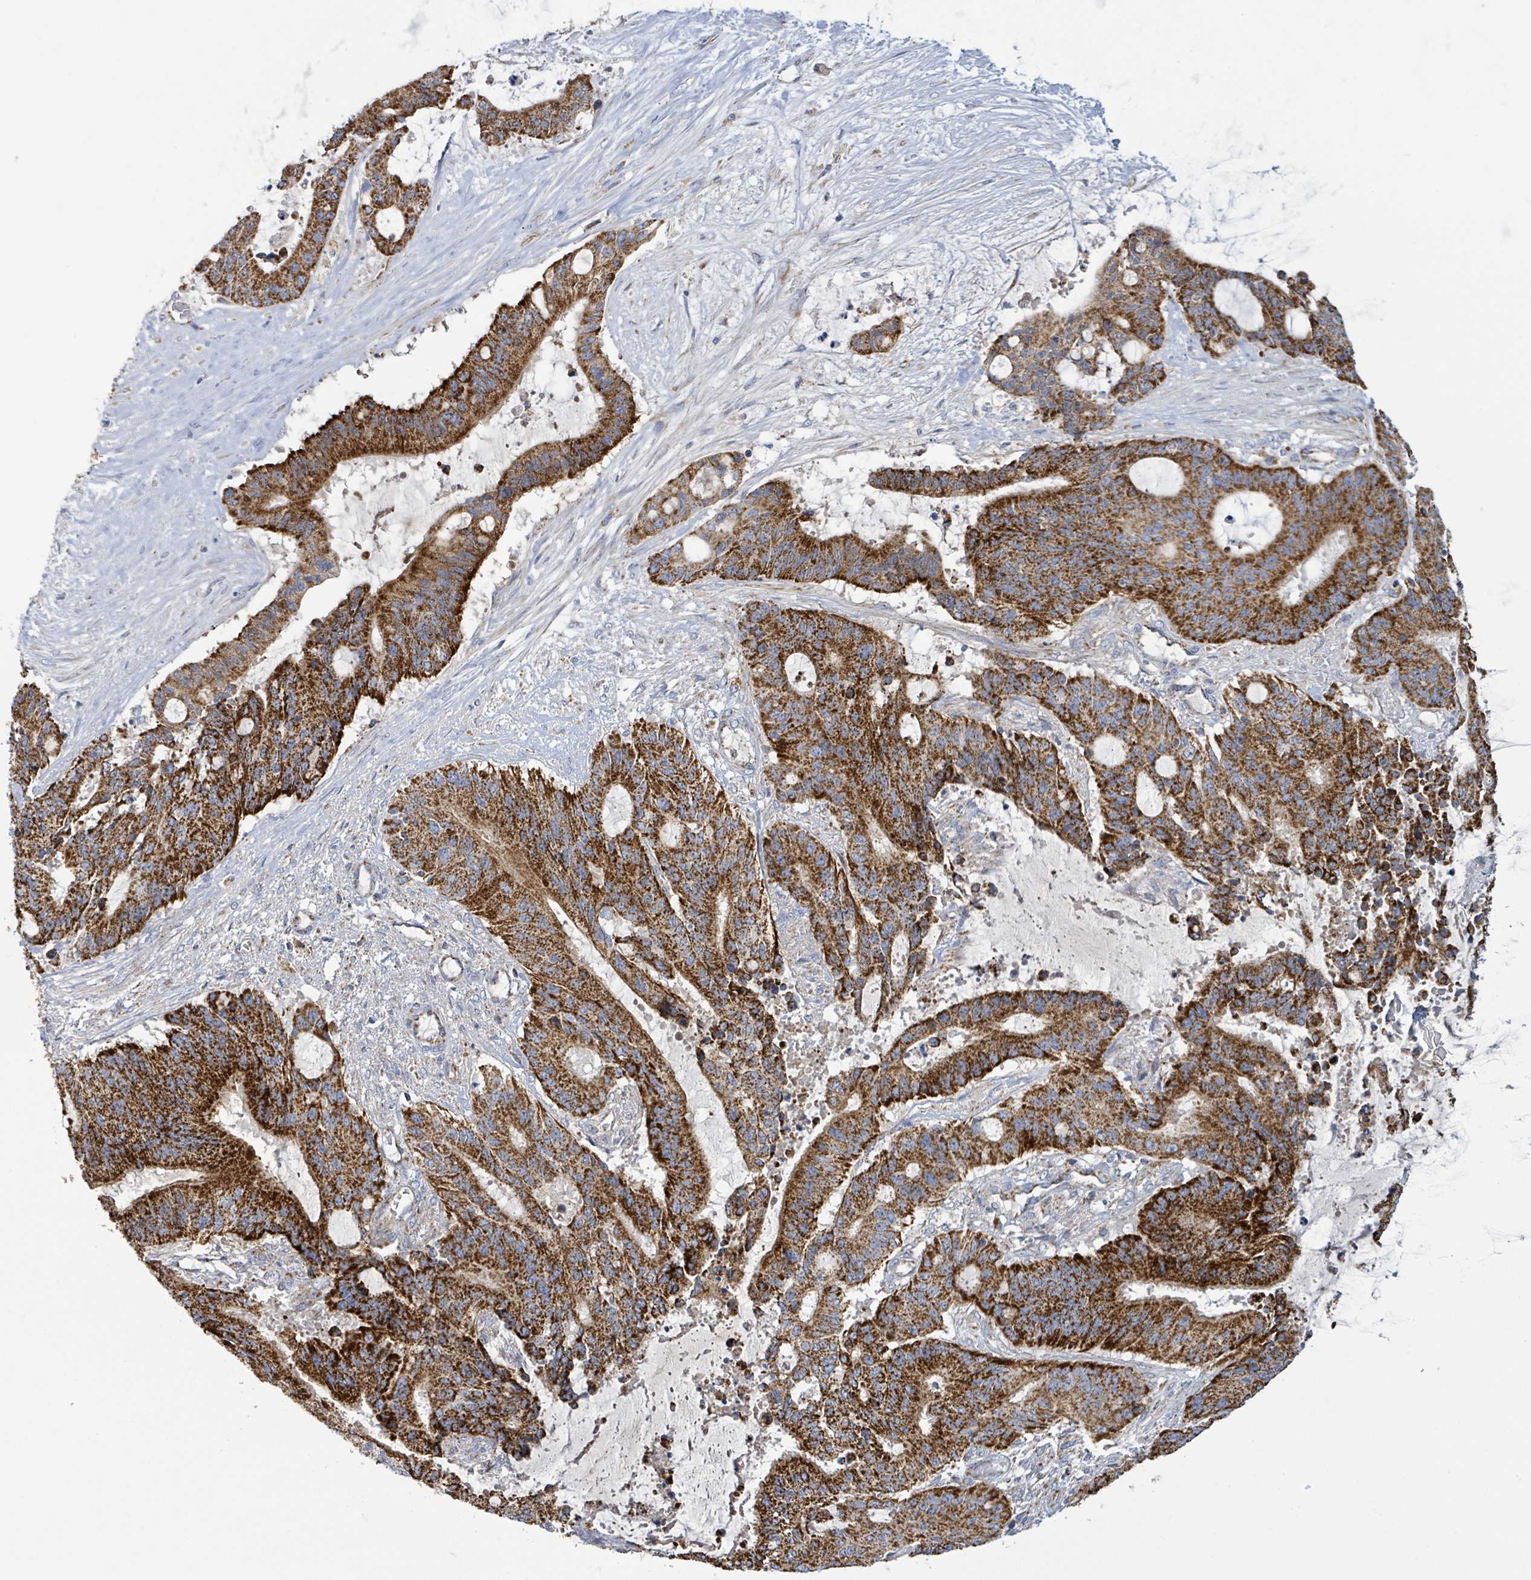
{"staining": {"intensity": "strong", "quantity": ">75%", "location": "cytoplasmic/membranous"}, "tissue": "liver cancer", "cell_type": "Tumor cells", "image_type": "cancer", "snomed": [{"axis": "morphology", "description": "Normal tissue, NOS"}, {"axis": "morphology", "description": "Cholangiocarcinoma"}, {"axis": "topography", "description": "Liver"}, {"axis": "topography", "description": "Peripheral nerve tissue"}], "caption": "Approximately >75% of tumor cells in human liver cancer (cholangiocarcinoma) display strong cytoplasmic/membranous protein expression as visualized by brown immunohistochemical staining.", "gene": "SUCLG2", "patient": {"sex": "female", "age": 73}}